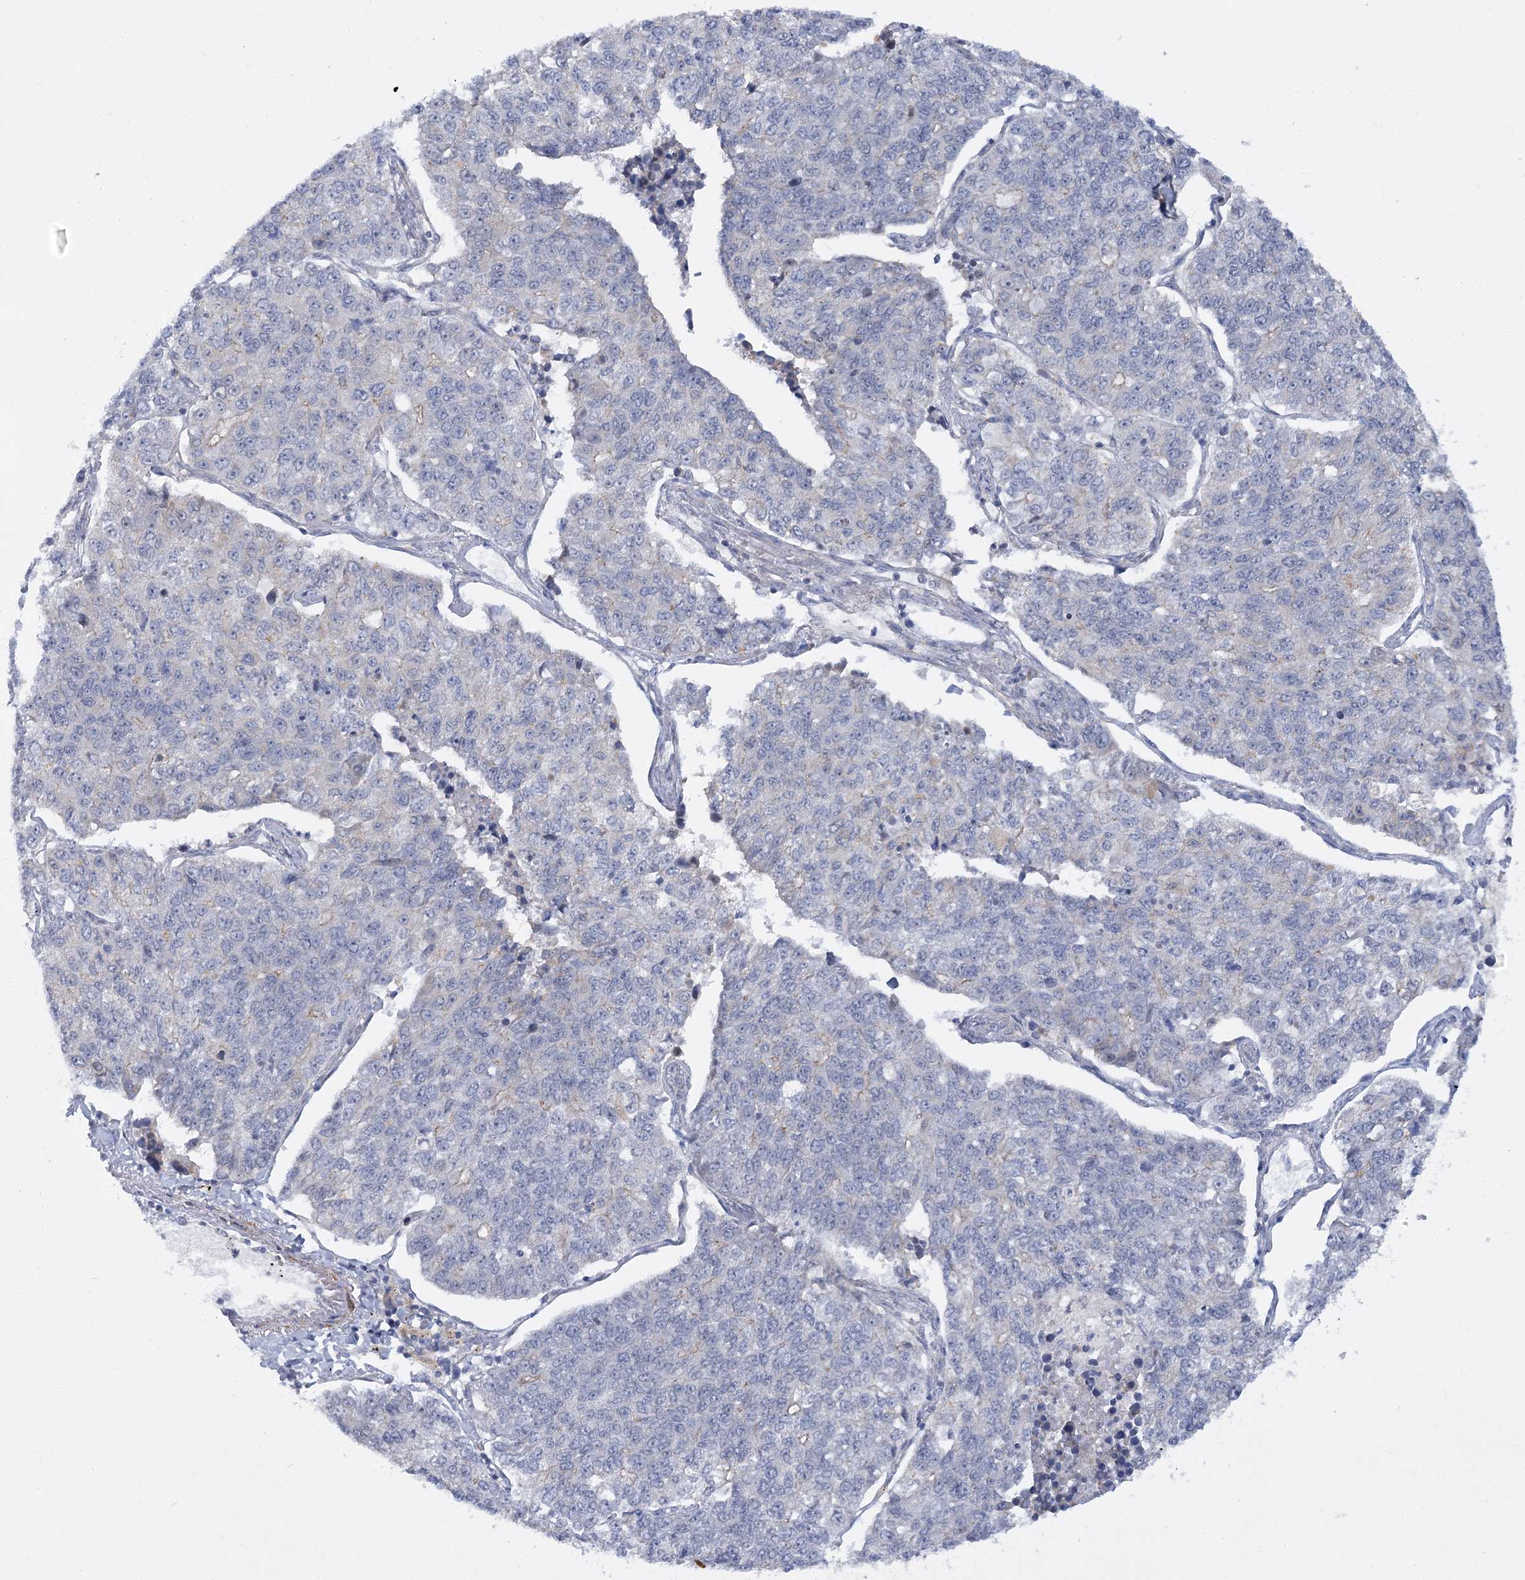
{"staining": {"intensity": "negative", "quantity": "none", "location": "none"}, "tissue": "lung cancer", "cell_type": "Tumor cells", "image_type": "cancer", "snomed": [{"axis": "morphology", "description": "Adenocarcinoma, NOS"}, {"axis": "topography", "description": "Lung"}], "caption": "The image displays no staining of tumor cells in lung cancer.", "gene": "ARSI", "patient": {"sex": "male", "age": 49}}